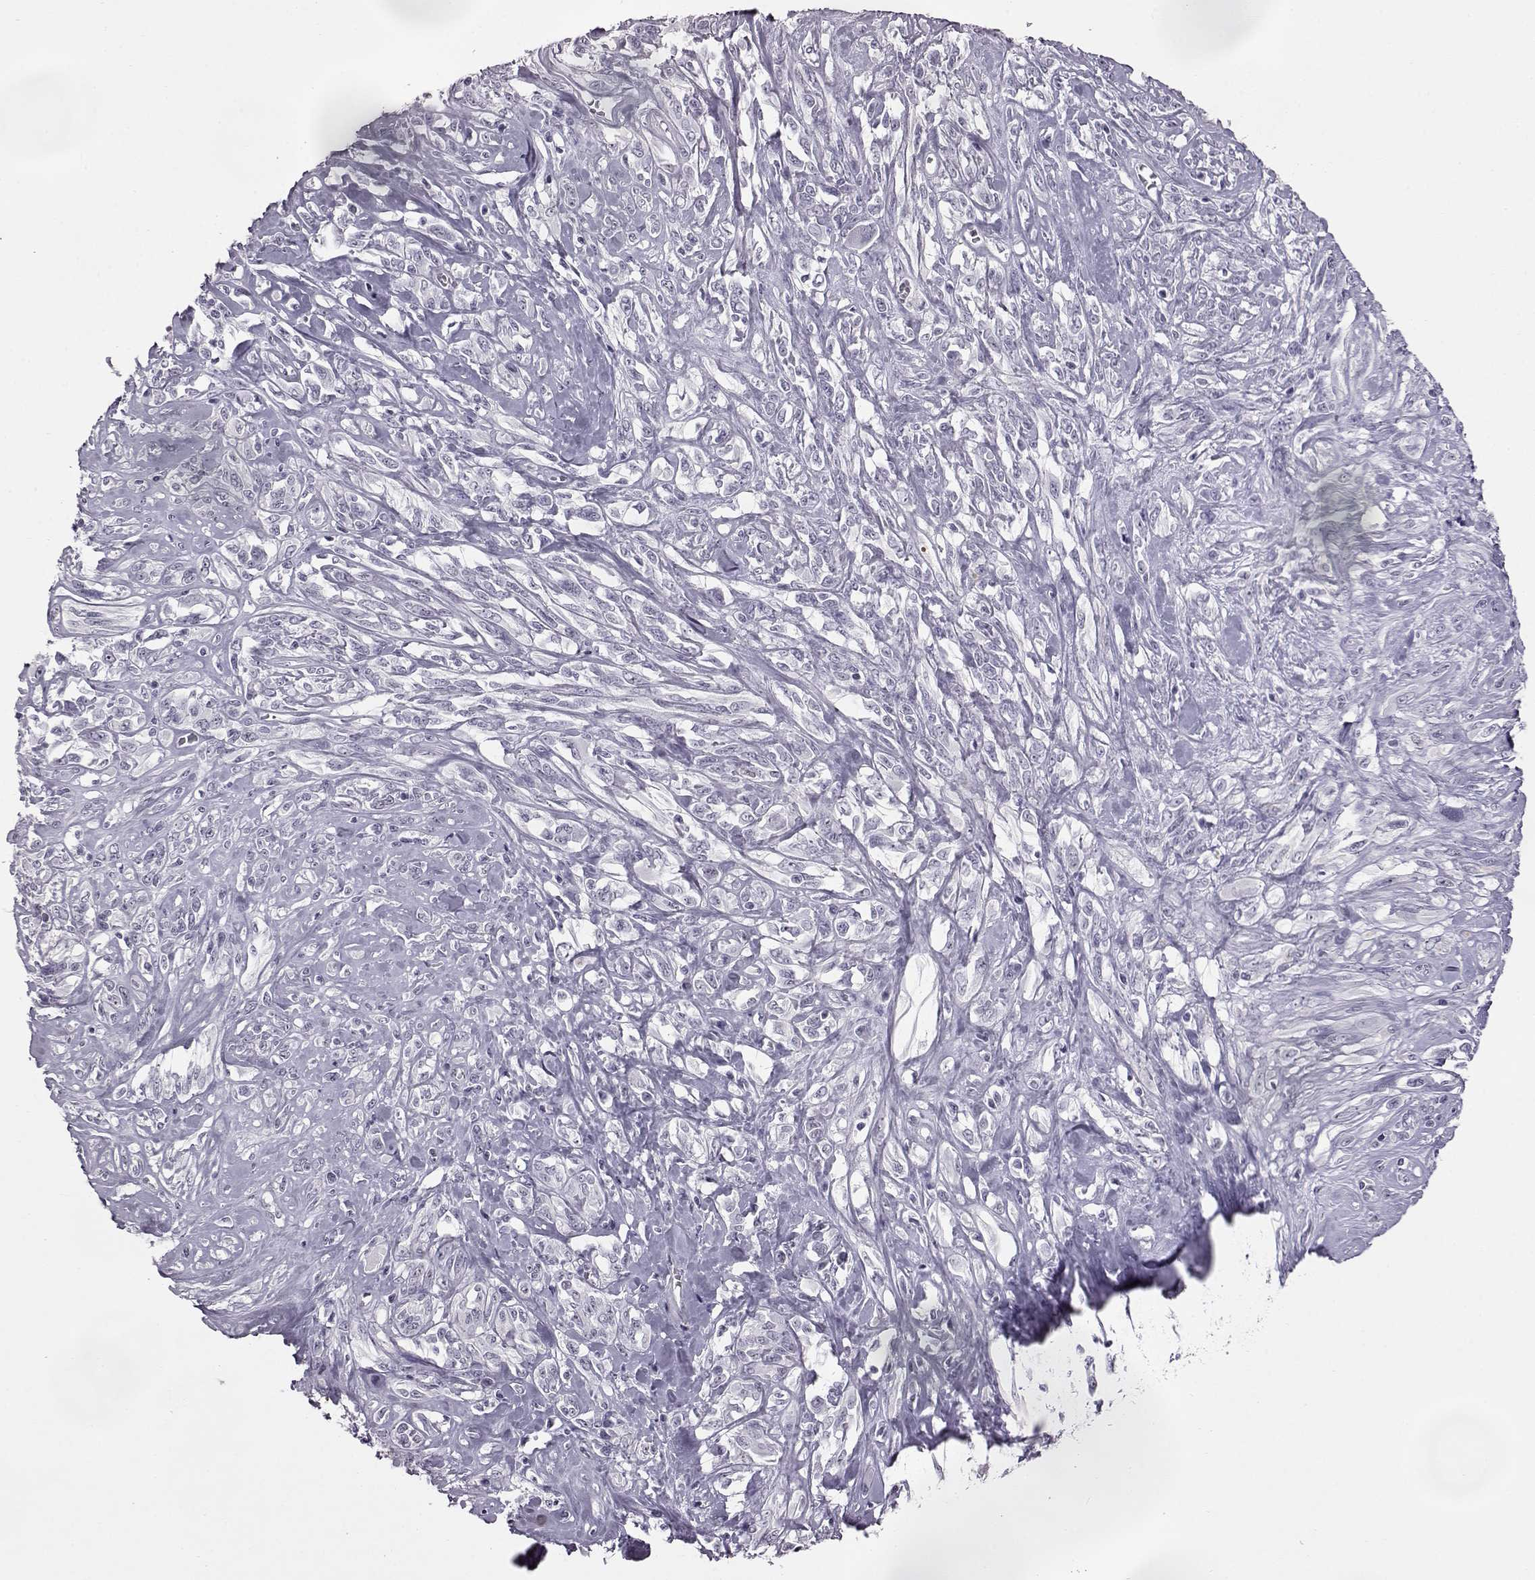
{"staining": {"intensity": "negative", "quantity": "none", "location": "none"}, "tissue": "melanoma", "cell_type": "Tumor cells", "image_type": "cancer", "snomed": [{"axis": "morphology", "description": "Malignant melanoma, NOS"}, {"axis": "topography", "description": "Skin"}], "caption": "Immunohistochemistry image of melanoma stained for a protein (brown), which reveals no expression in tumor cells.", "gene": "ADGRG2", "patient": {"sex": "female", "age": 91}}